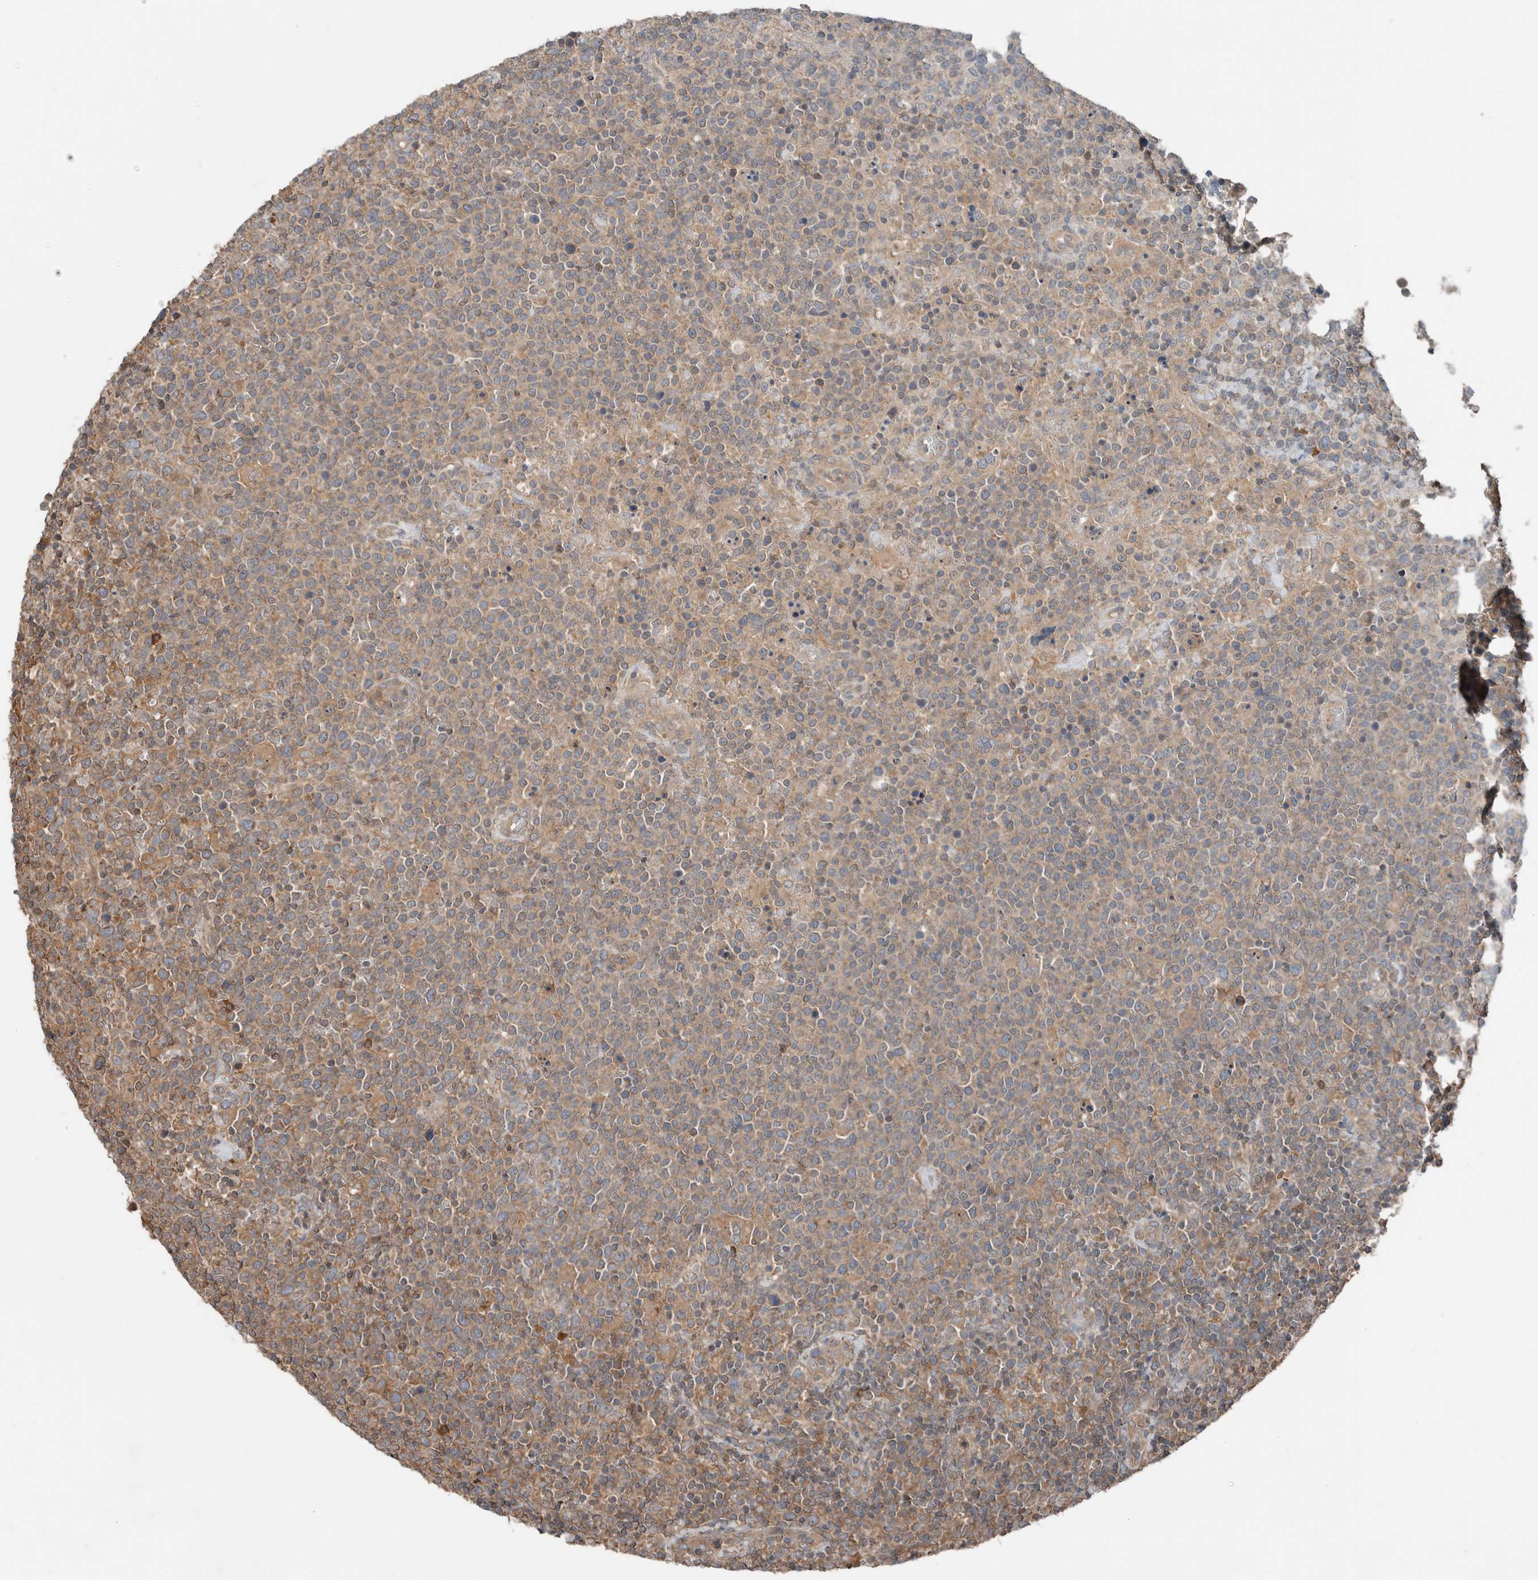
{"staining": {"intensity": "moderate", "quantity": "25%-75%", "location": "cytoplasmic/membranous"}, "tissue": "lymphoma", "cell_type": "Tumor cells", "image_type": "cancer", "snomed": [{"axis": "morphology", "description": "Malignant lymphoma, non-Hodgkin's type, High grade"}, {"axis": "topography", "description": "Lymph node"}], "caption": "IHC of malignant lymphoma, non-Hodgkin's type (high-grade) reveals medium levels of moderate cytoplasmic/membranous staining in about 25%-75% of tumor cells. Immunohistochemistry stains the protein in brown and the nuclei are stained blue.", "gene": "KLK14", "patient": {"sex": "male", "age": 61}}